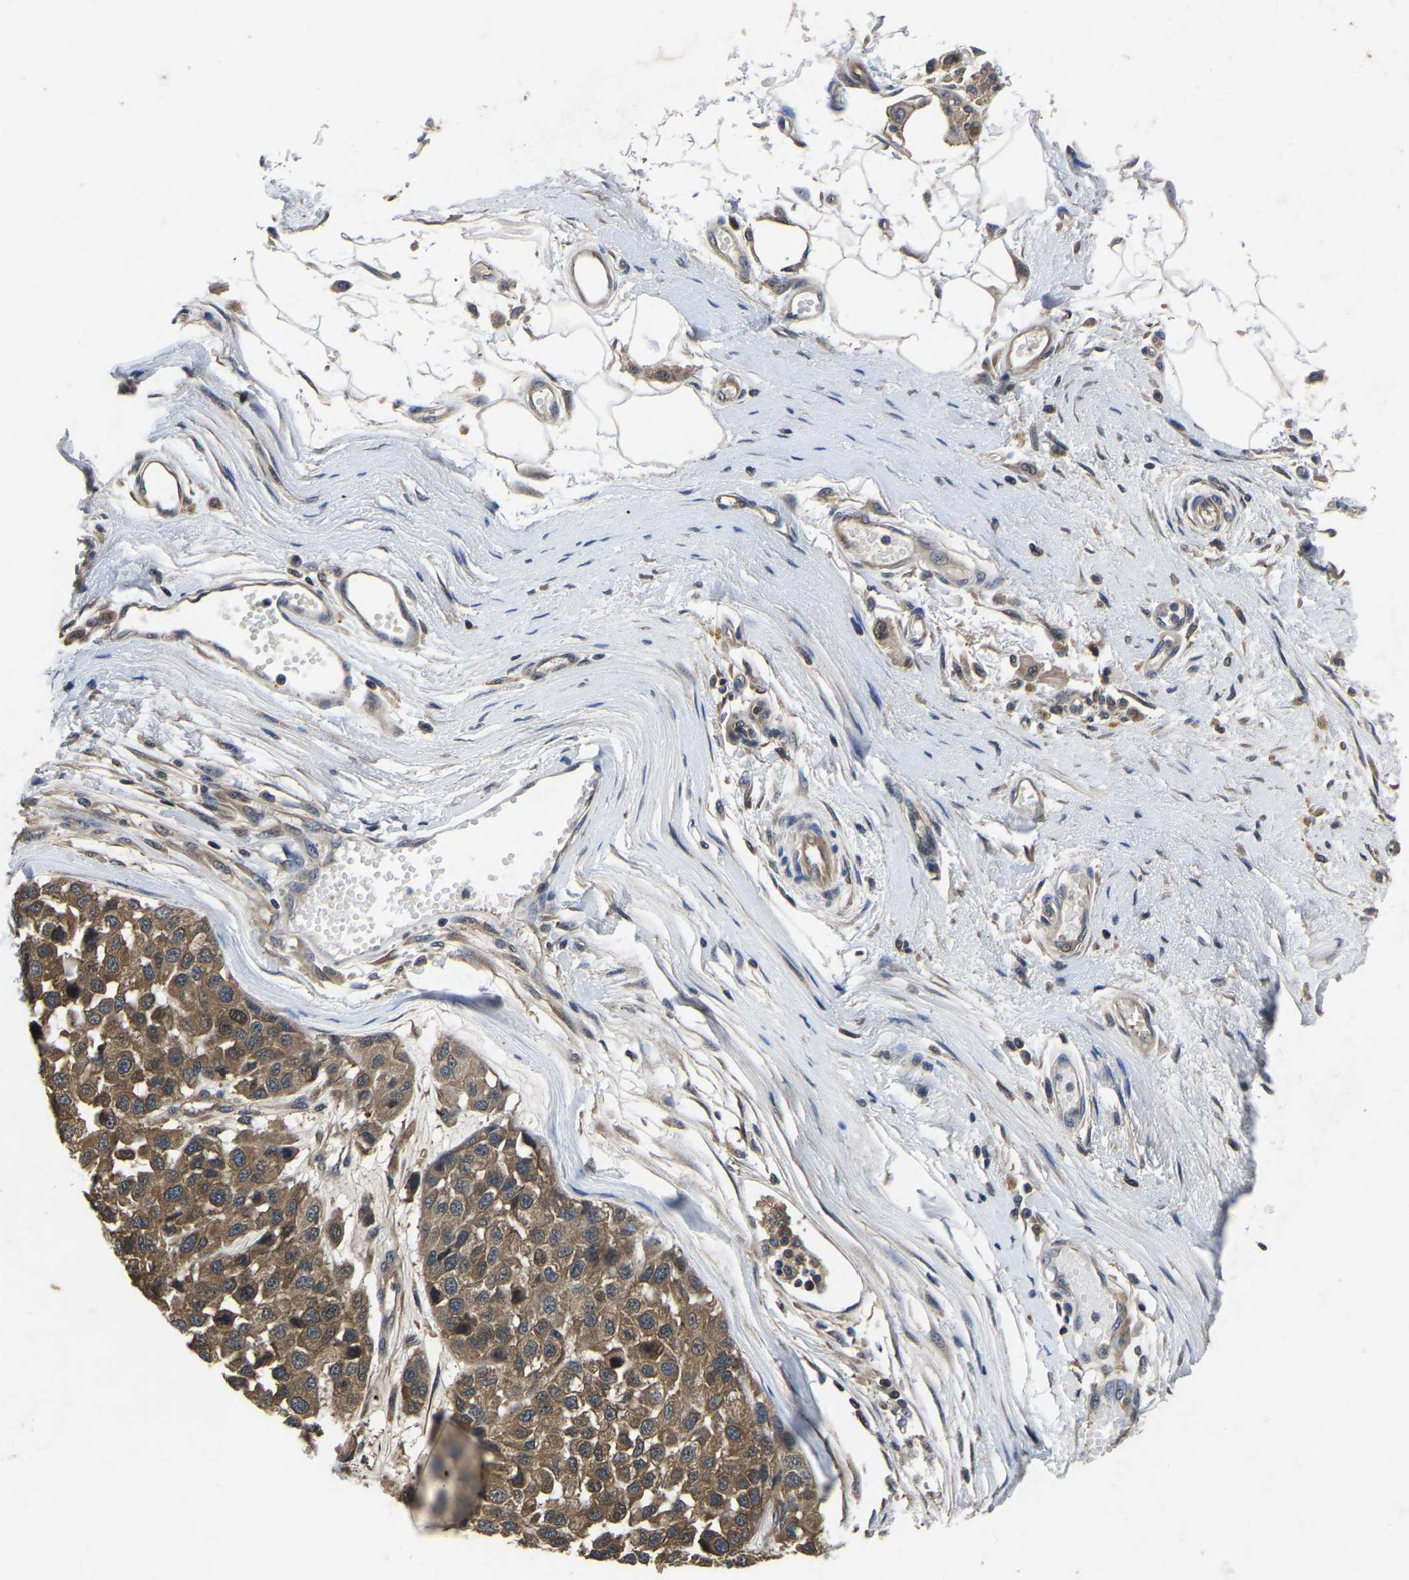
{"staining": {"intensity": "moderate", "quantity": ">75%", "location": "cytoplasmic/membranous"}, "tissue": "melanoma", "cell_type": "Tumor cells", "image_type": "cancer", "snomed": [{"axis": "morphology", "description": "Malignant melanoma, NOS"}, {"axis": "topography", "description": "Skin"}], "caption": "About >75% of tumor cells in melanoma demonstrate moderate cytoplasmic/membranous protein expression as visualized by brown immunohistochemical staining.", "gene": "FGD5", "patient": {"sex": "male", "age": 62}}